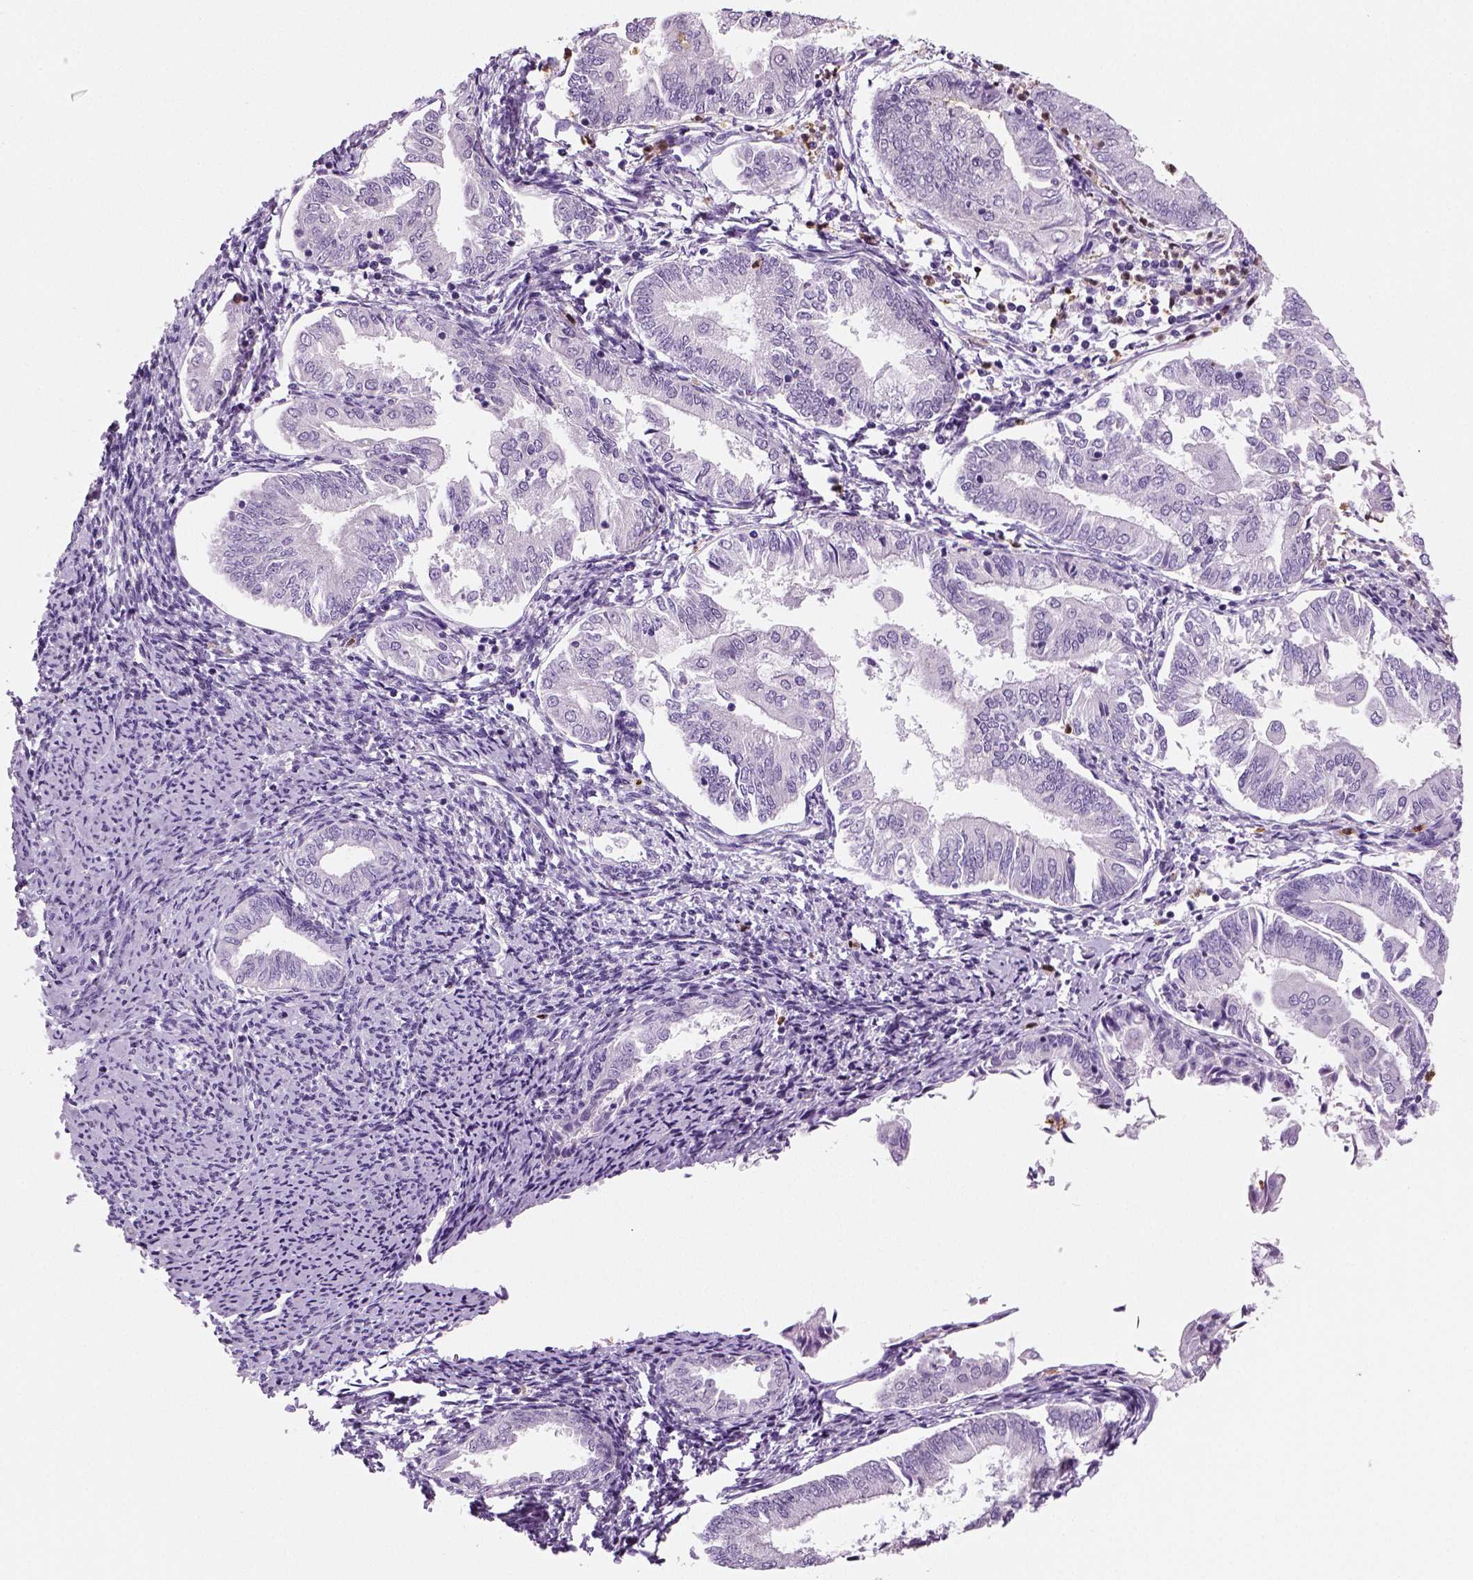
{"staining": {"intensity": "negative", "quantity": "none", "location": "none"}, "tissue": "endometrial cancer", "cell_type": "Tumor cells", "image_type": "cancer", "snomed": [{"axis": "morphology", "description": "Adenocarcinoma, NOS"}, {"axis": "topography", "description": "Endometrium"}], "caption": "This histopathology image is of endometrial cancer (adenocarcinoma) stained with immunohistochemistry to label a protein in brown with the nuclei are counter-stained blue. There is no positivity in tumor cells.", "gene": "NECAB2", "patient": {"sex": "female", "age": 55}}